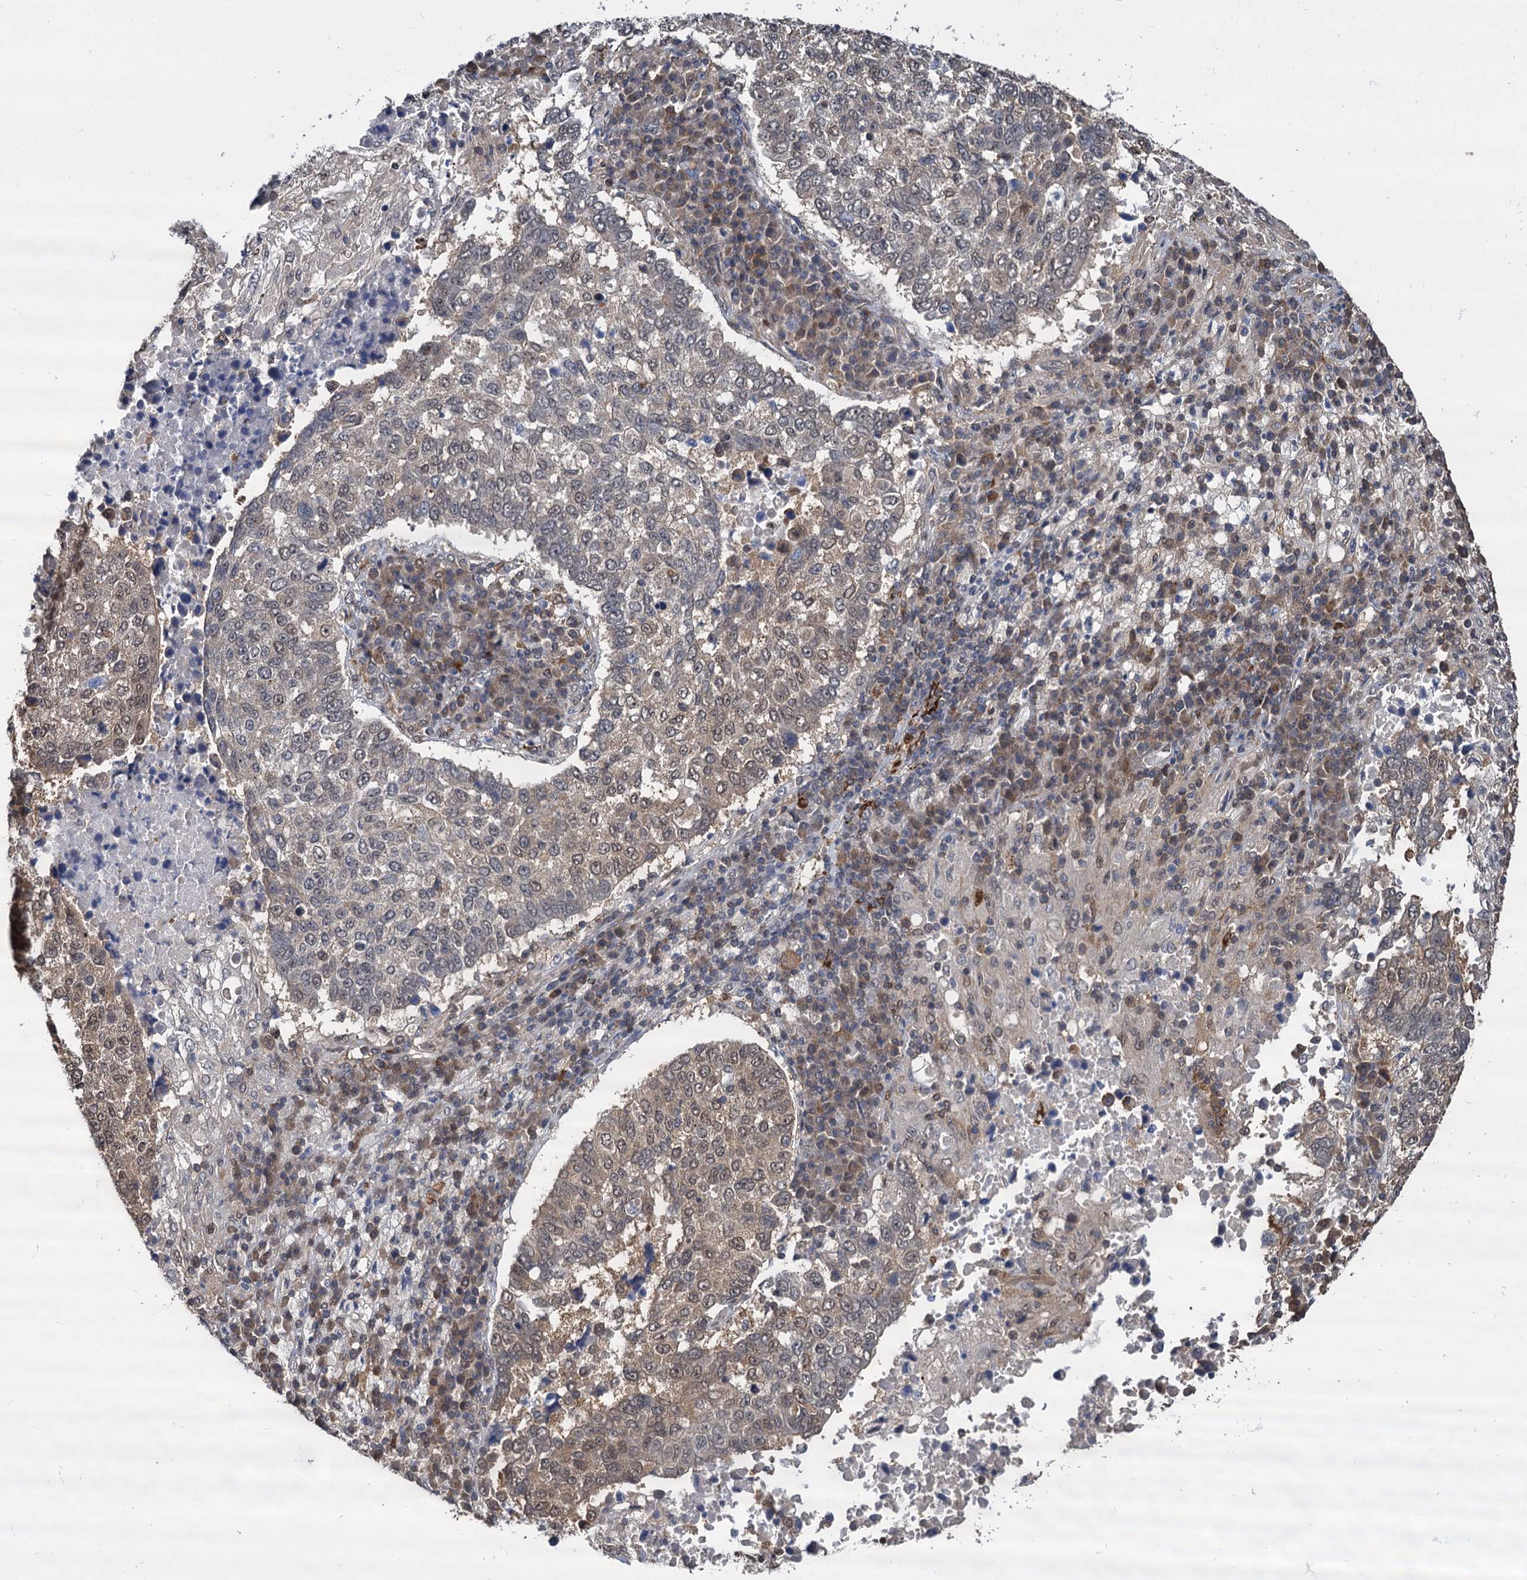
{"staining": {"intensity": "weak", "quantity": ">75%", "location": "nuclear"}, "tissue": "lung cancer", "cell_type": "Tumor cells", "image_type": "cancer", "snomed": [{"axis": "morphology", "description": "Squamous cell carcinoma, NOS"}, {"axis": "topography", "description": "Lung"}], "caption": "A photomicrograph showing weak nuclear positivity in about >75% of tumor cells in lung cancer, as visualized by brown immunohistochemical staining.", "gene": "PSMD4", "patient": {"sex": "male", "age": 73}}